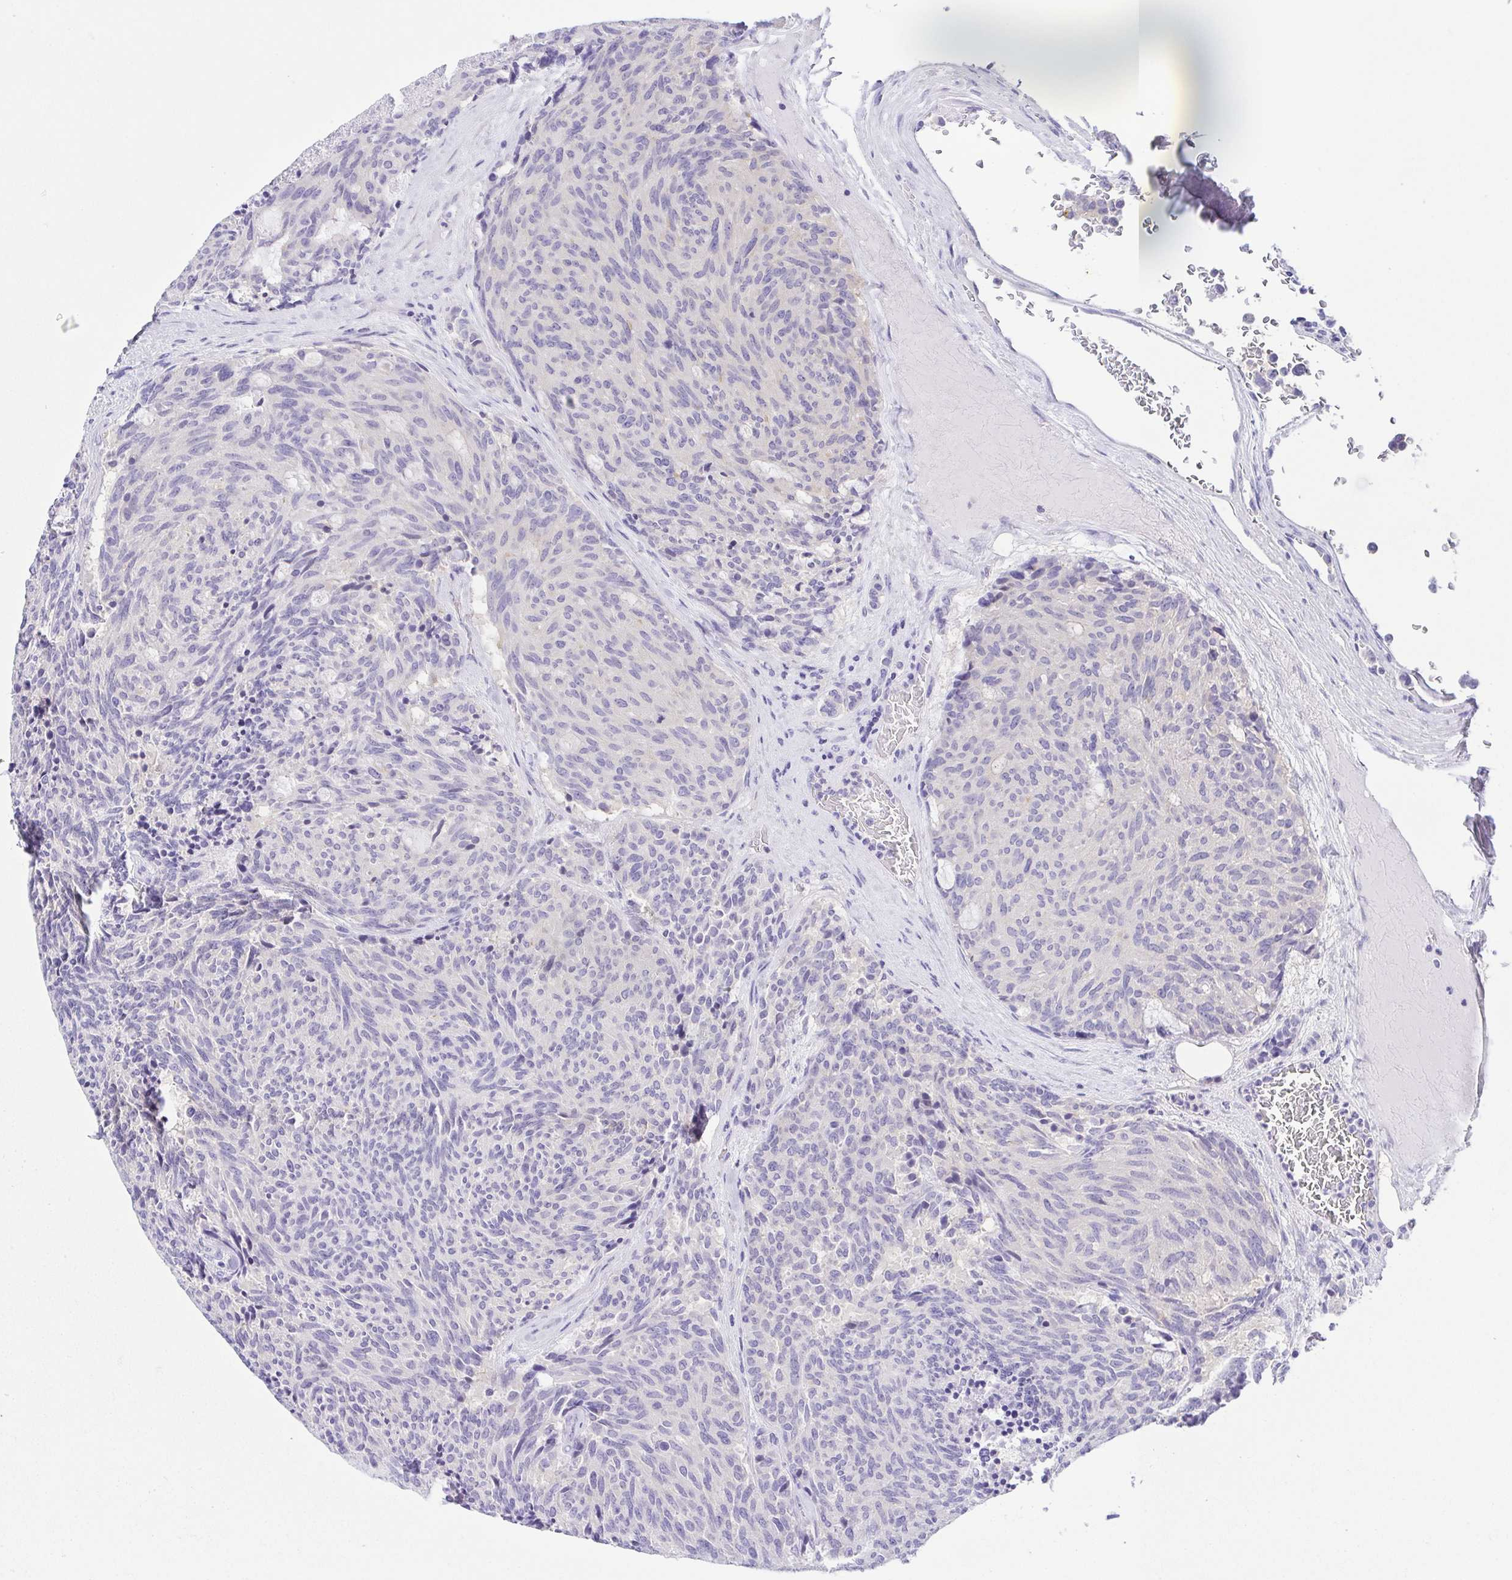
{"staining": {"intensity": "negative", "quantity": "none", "location": "none"}, "tissue": "carcinoid", "cell_type": "Tumor cells", "image_type": "cancer", "snomed": [{"axis": "morphology", "description": "Carcinoid, malignant, NOS"}, {"axis": "topography", "description": "Pancreas"}], "caption": "This is an immunohistochemistry photomicrograph of carcinoid. There is no expression in tumor cells.", "gene": "KRTDAP", "patient": {"sex": "female", "age": 54}}